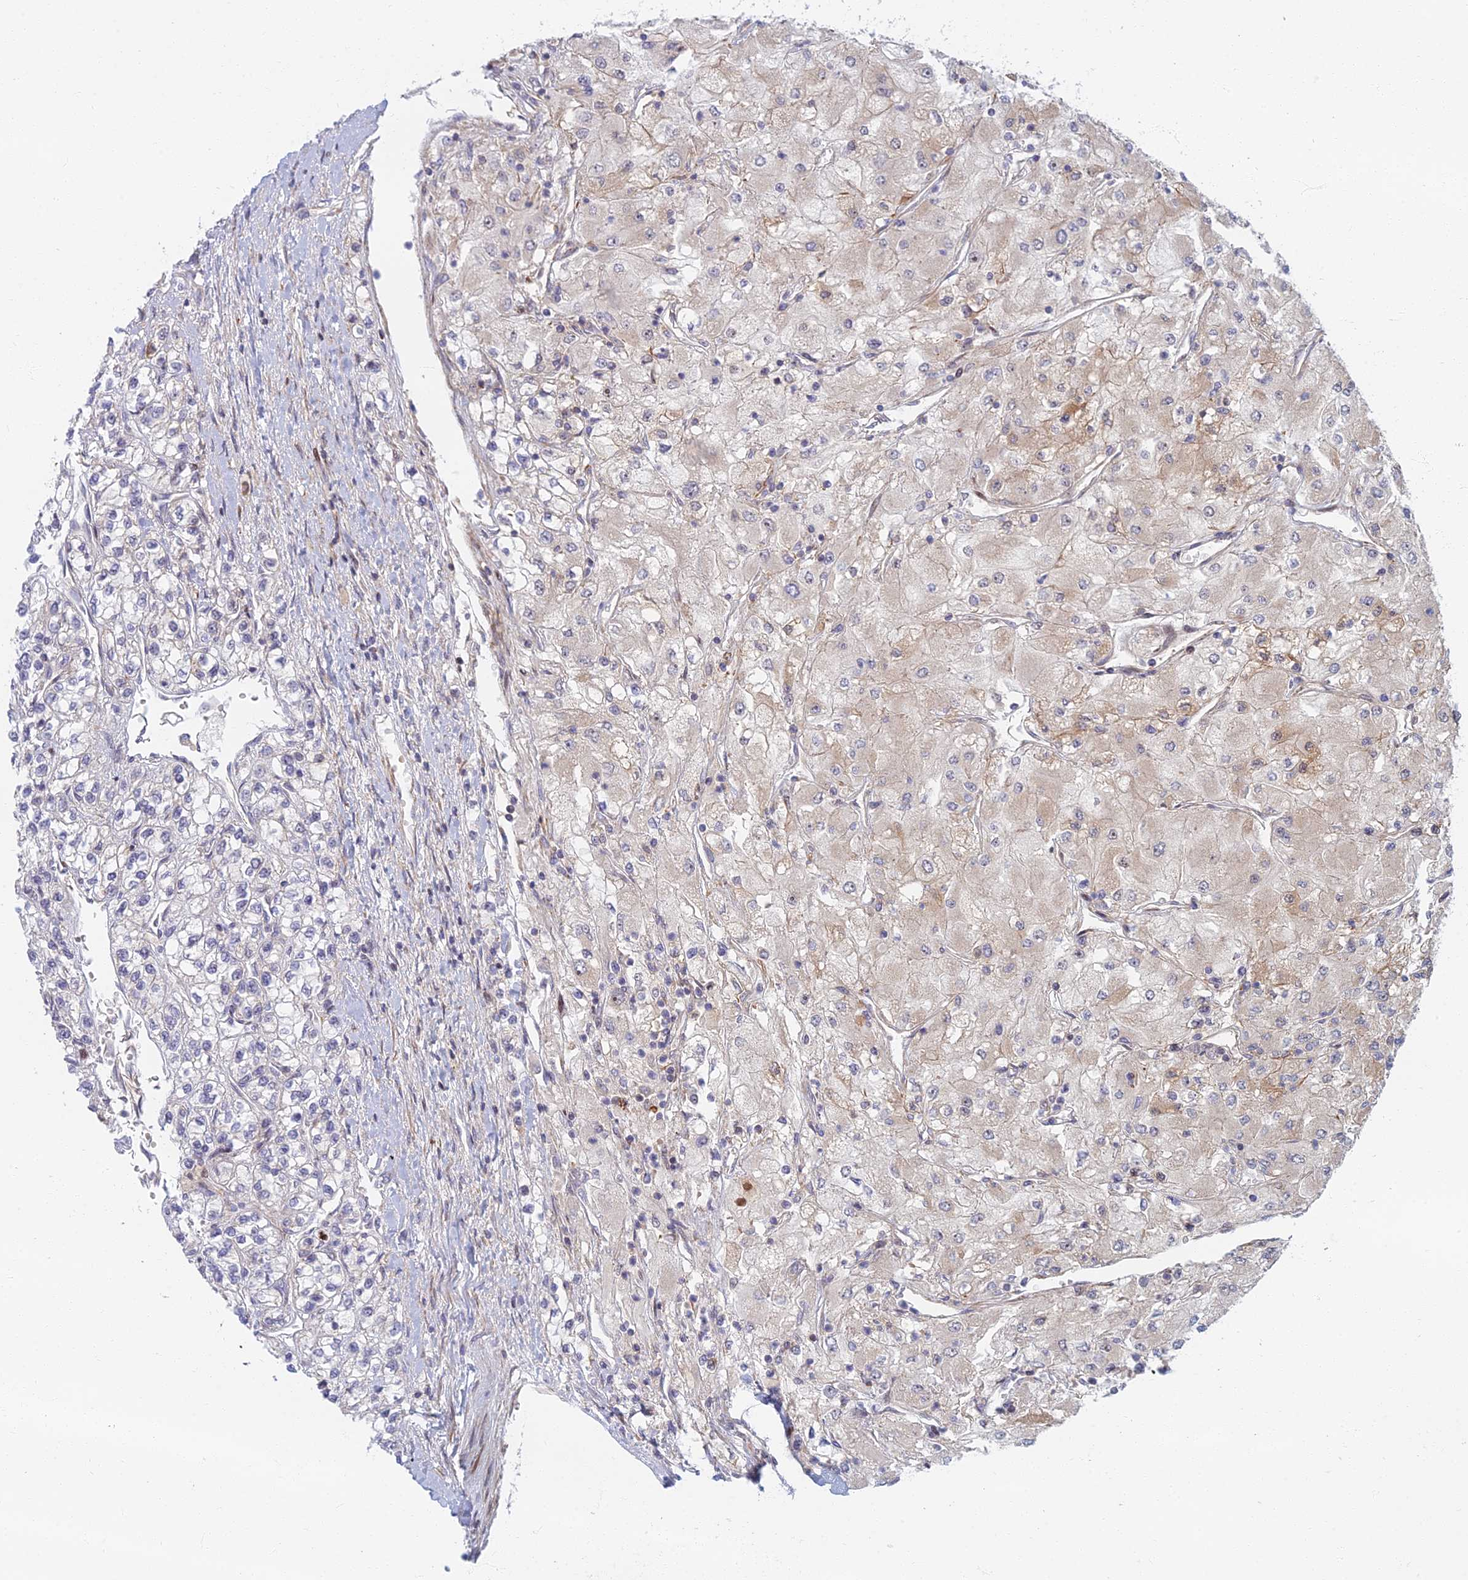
{"staining": {"intensity": "weak", "quantity": "<25%", "location": "cytoplasmic/membranous"}, "tissue": "renal cancer", "cell_type": "Tumor cells", "image_type": "cancer", "snomed": [{"axis": "morphology", "description": "Adenocarcinoma, NOS"}, {"axis": "topography", "description": "Kidney"}], "caption": "Immunohistochemistry (IHC) micrograph of human renal adenocarcinoma stained for a protein (brown), which displays no positivity in tumor cells.", "gene": "C15orf40", "patient": {"sex": "male", "age": 80}}